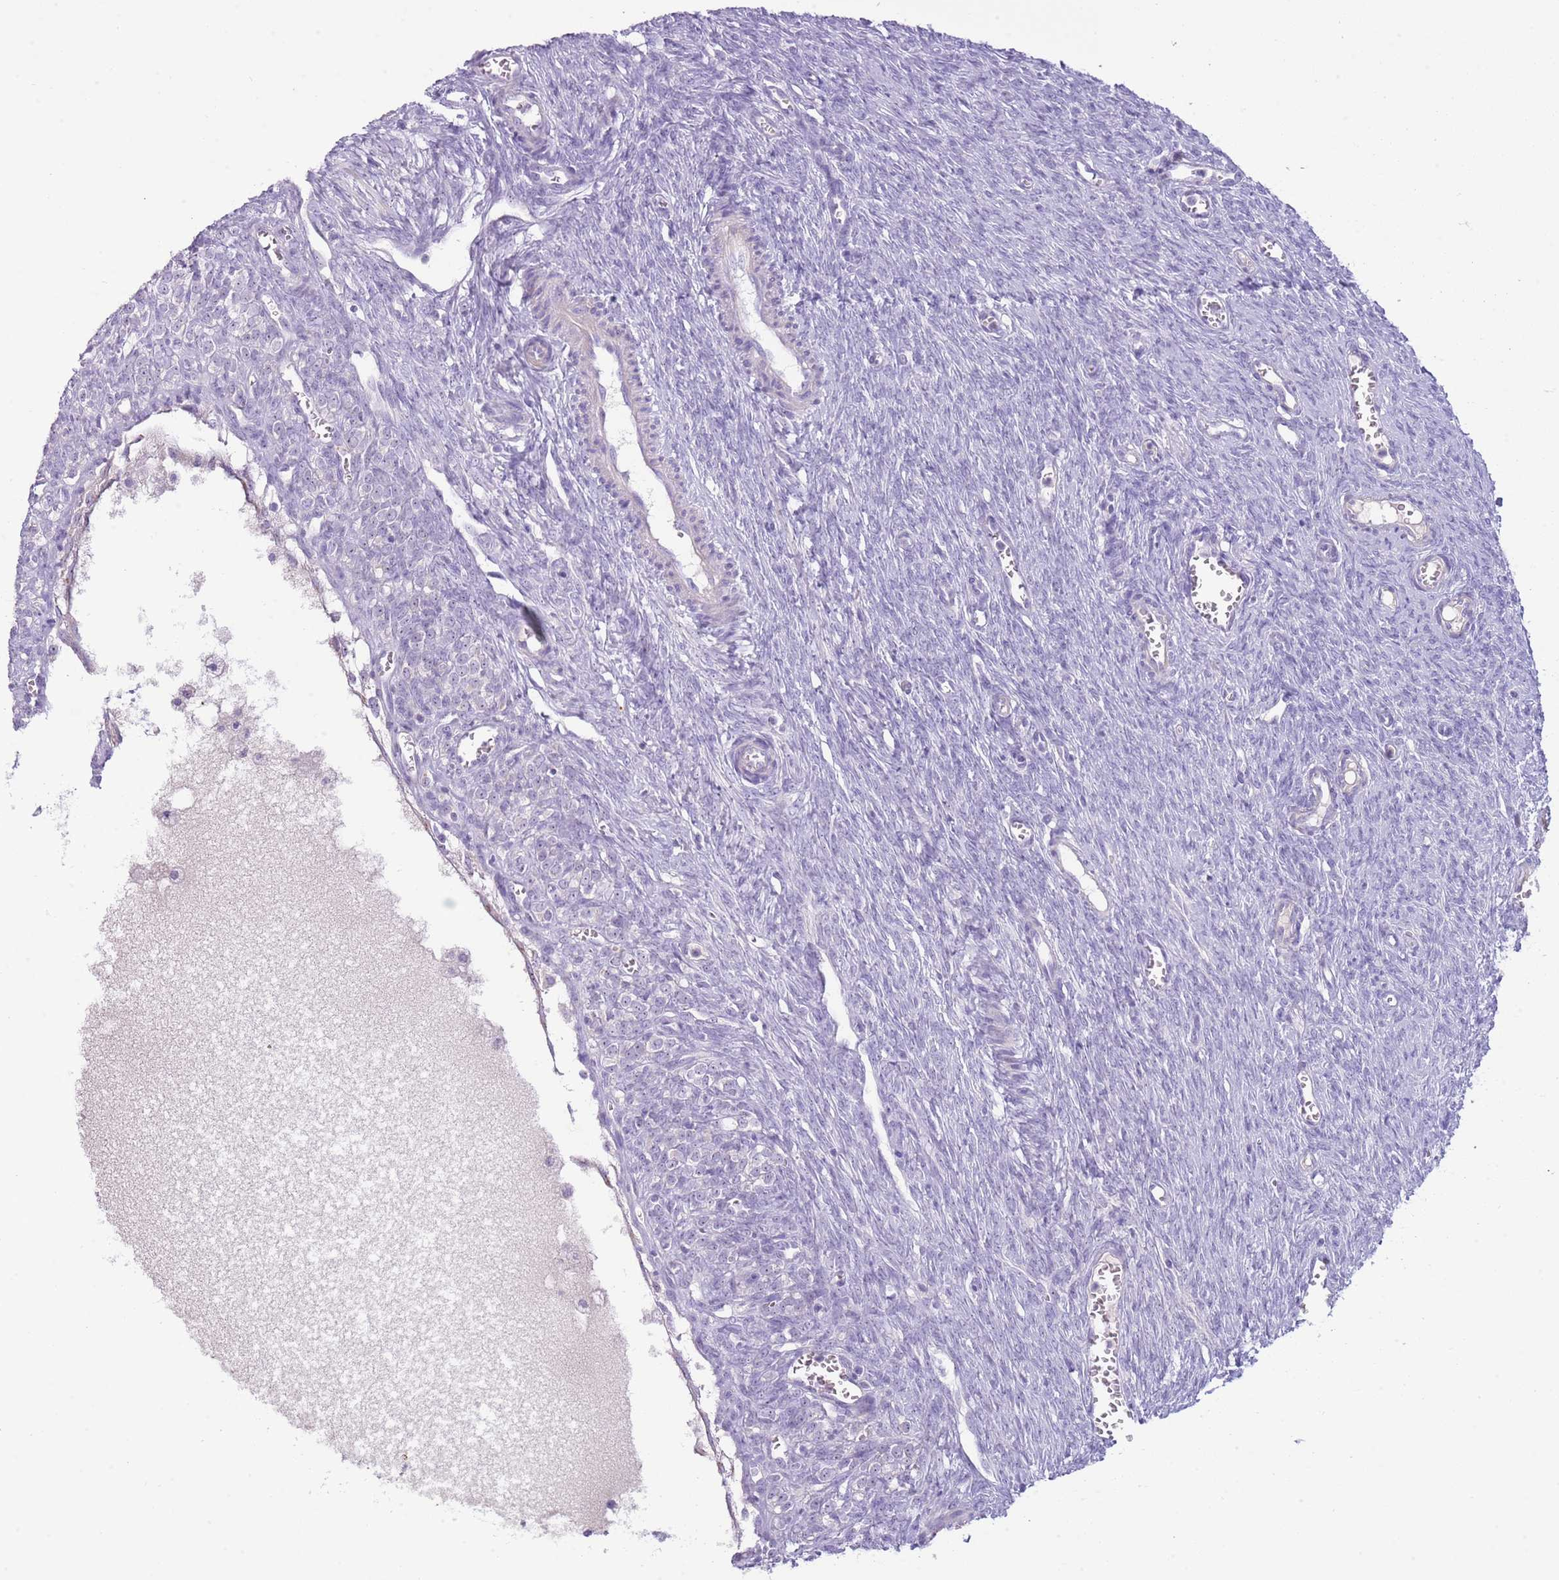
{"staining": {"intensity": "weak", "quantity": "<25%", "location": "cytoplasmic/membranous"}, "tissue": "ovary", "cell_type": "Follicle cells", "image_type": "normal", "snomed": [{"axis": "morphology", "description": "Normal tissue, NOS"}, {"axis": "topography", "description": "Ovary"}], "caption": "A high-resolution histopathology image shows IHC staining of normal ovary, which demonstrates no significant positivity in follicle cells.", "gene": "NBPF4", "patient": {"sex": "female", "age": 44}}